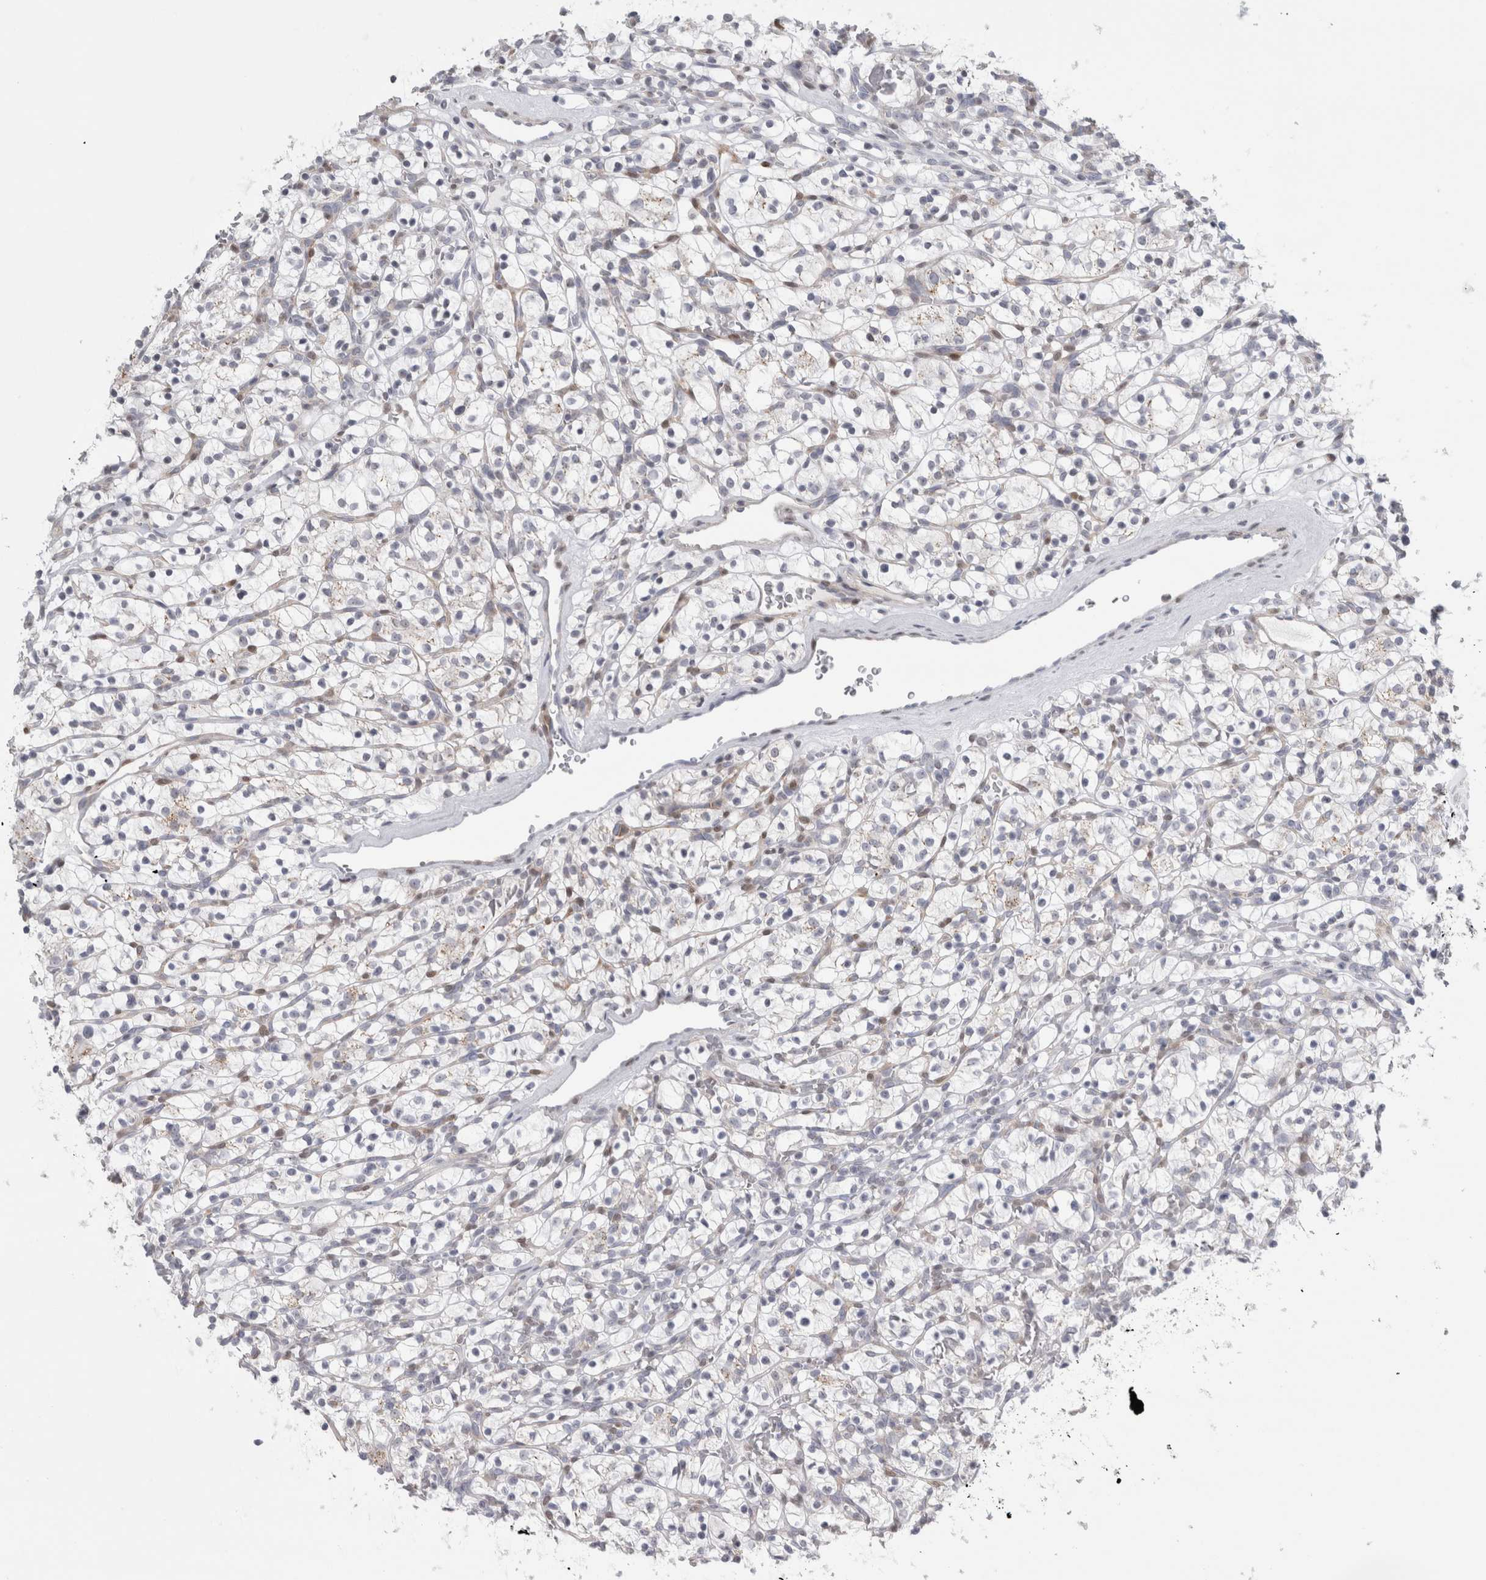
{"staining": {"intensity": "negative", "quantity": "none", "location": "none"}, "tissue": "renal cancer", "cell_type": "Tumor cells", "image_type": "cancer", "snomed": [{"axis": "morphology", "description": "Adenocarcinoma, NOS"}, {"axis": "topography", "description": "Kidney"}], "caption": "Tumor cells are negative for protein expression in human adenocarcinoma (renal).", "gene": "PLIN1", "patient": {"sex": "female", "age": 57}}